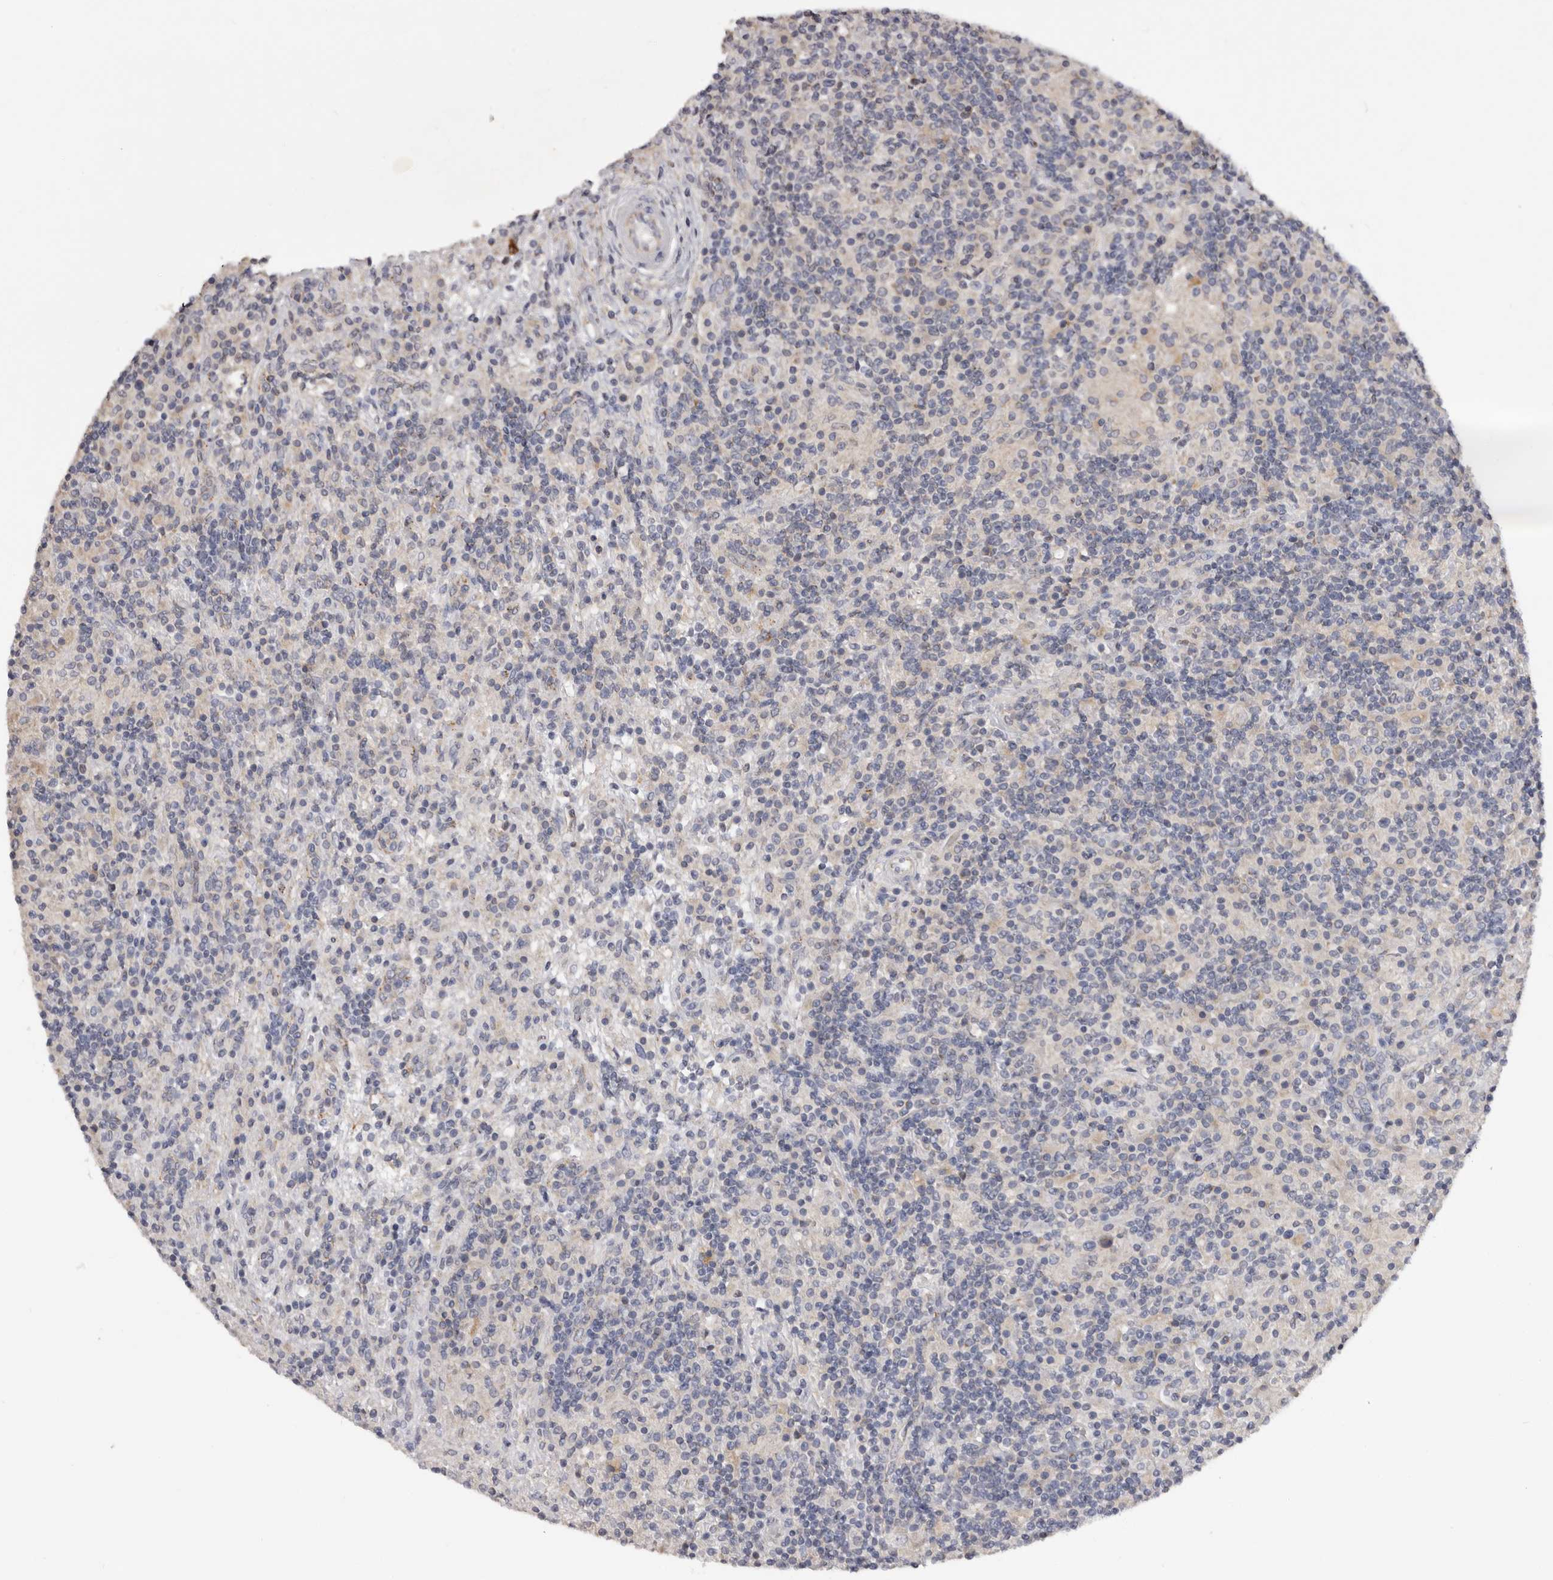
{"staining": {"intensity": "negative", "quantity": "none", "location": "none"}, "tissue": "lymphoma", "cell_type": "Tumor cells", "image_type": "cancer", "snomed": [{"axis": "morphology", "description": "Hodgkin's disease, NOS"}, {"axis": "topography", "description": "Lymph node"}], "caption": "Immunohistochemistry (IHC) of Hodgkin's disease shows no positivity in tumor cells.", "gene": "DAP", "patient": {"sex": "male", "age": 70}}